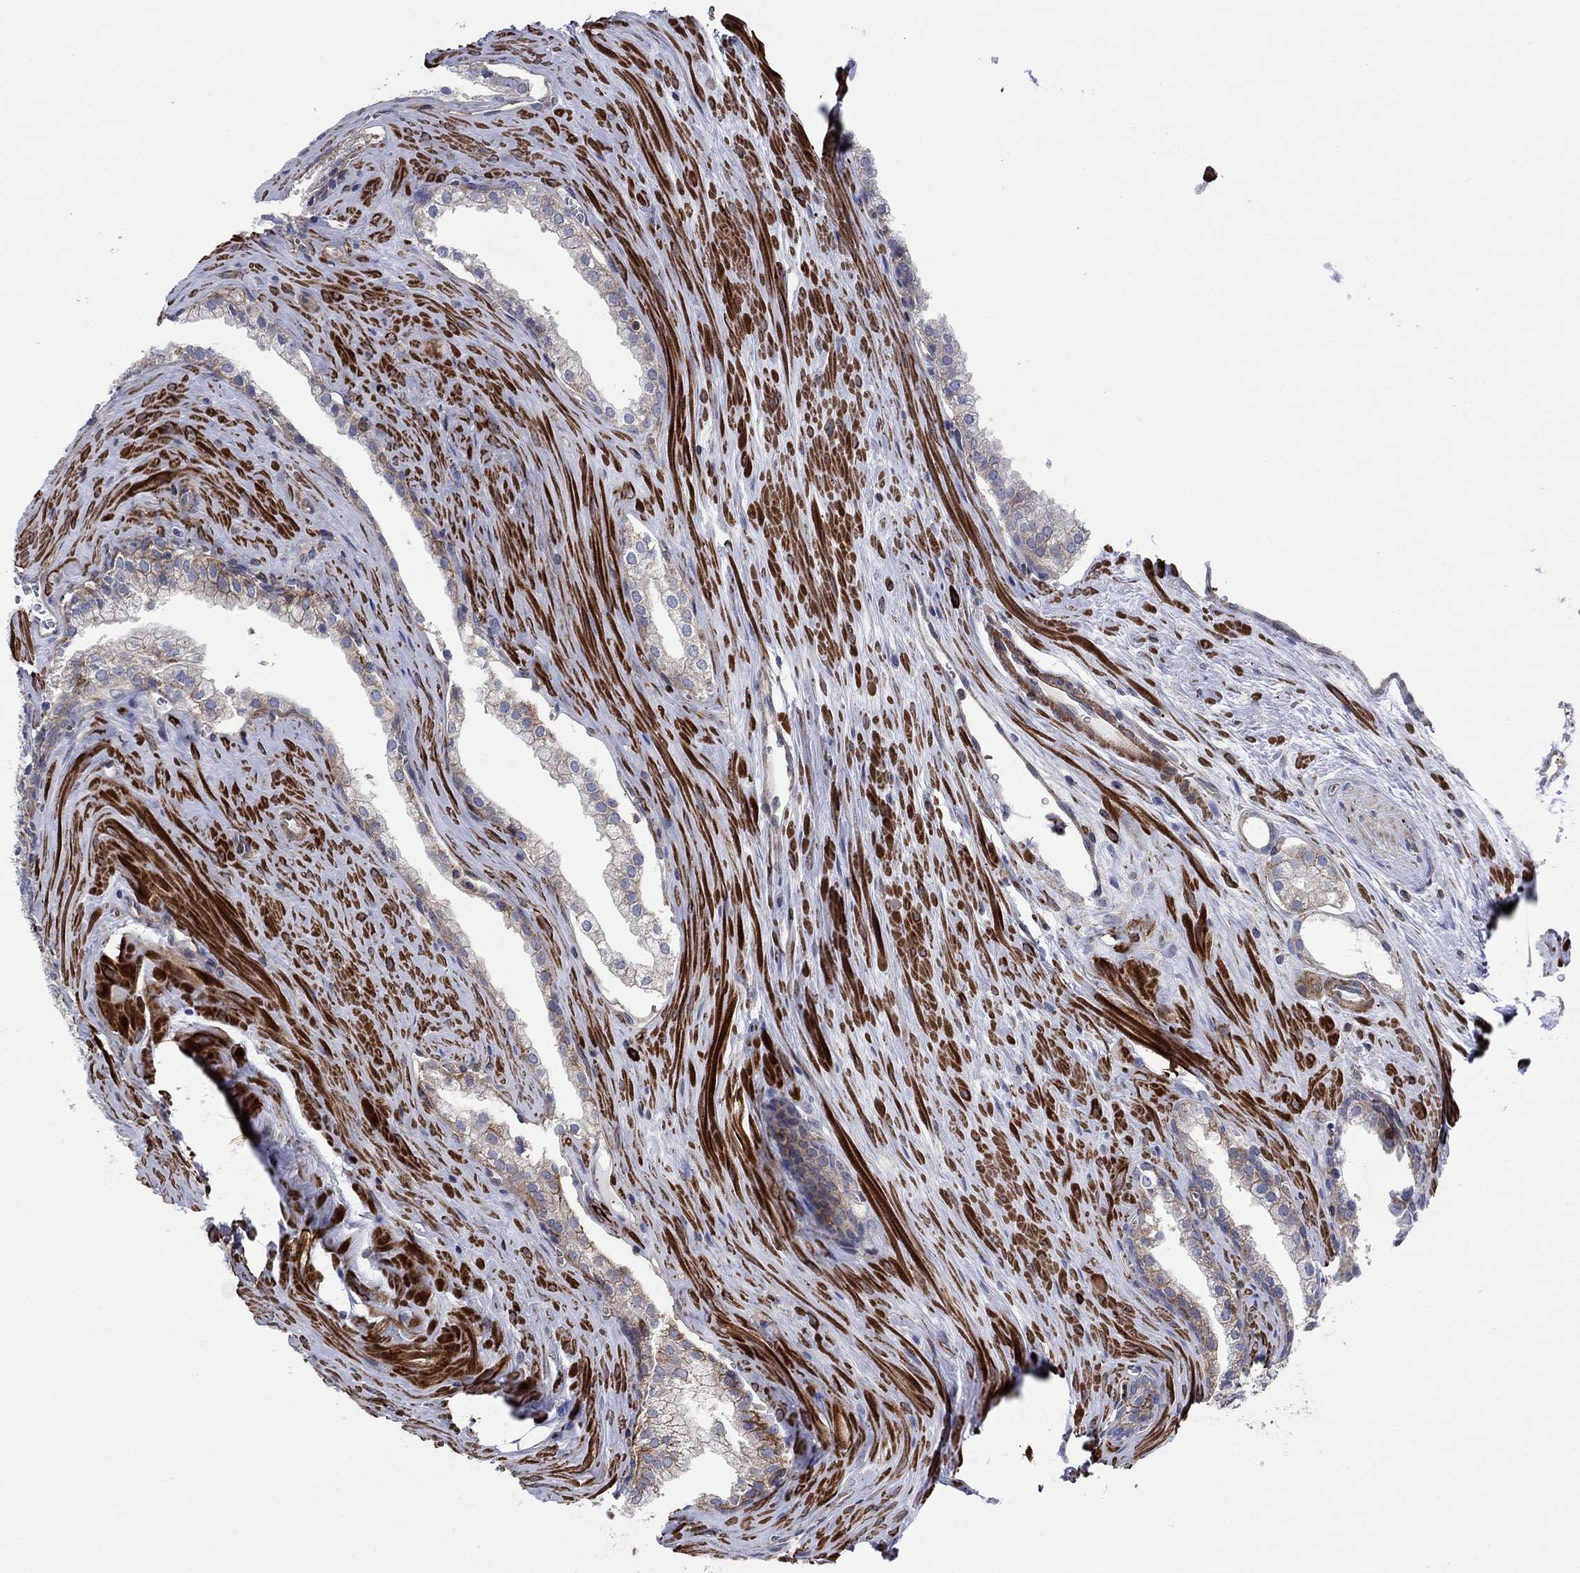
{"staining": {"intensity": "moderate", "quantity": "<25%", "location": "cytoplasmic/membranous"}, "tissue": "prostate cancer", "cell_type": "Tumor cells", "image_type": "cancer", "snomed": [{"axis": "morphology", "description": "Adenocarcinoma, NOS"}, {"axis": "topography", "description": "Prostate"}], "caption": "Brown immunohistochemical staining in human prostate cancer shows moderate cytoplasmic/membranous positivity in approximately <25% of tumor cells.", "gene": "PAG1", "patient": {"sex": "male", "age": 72}}